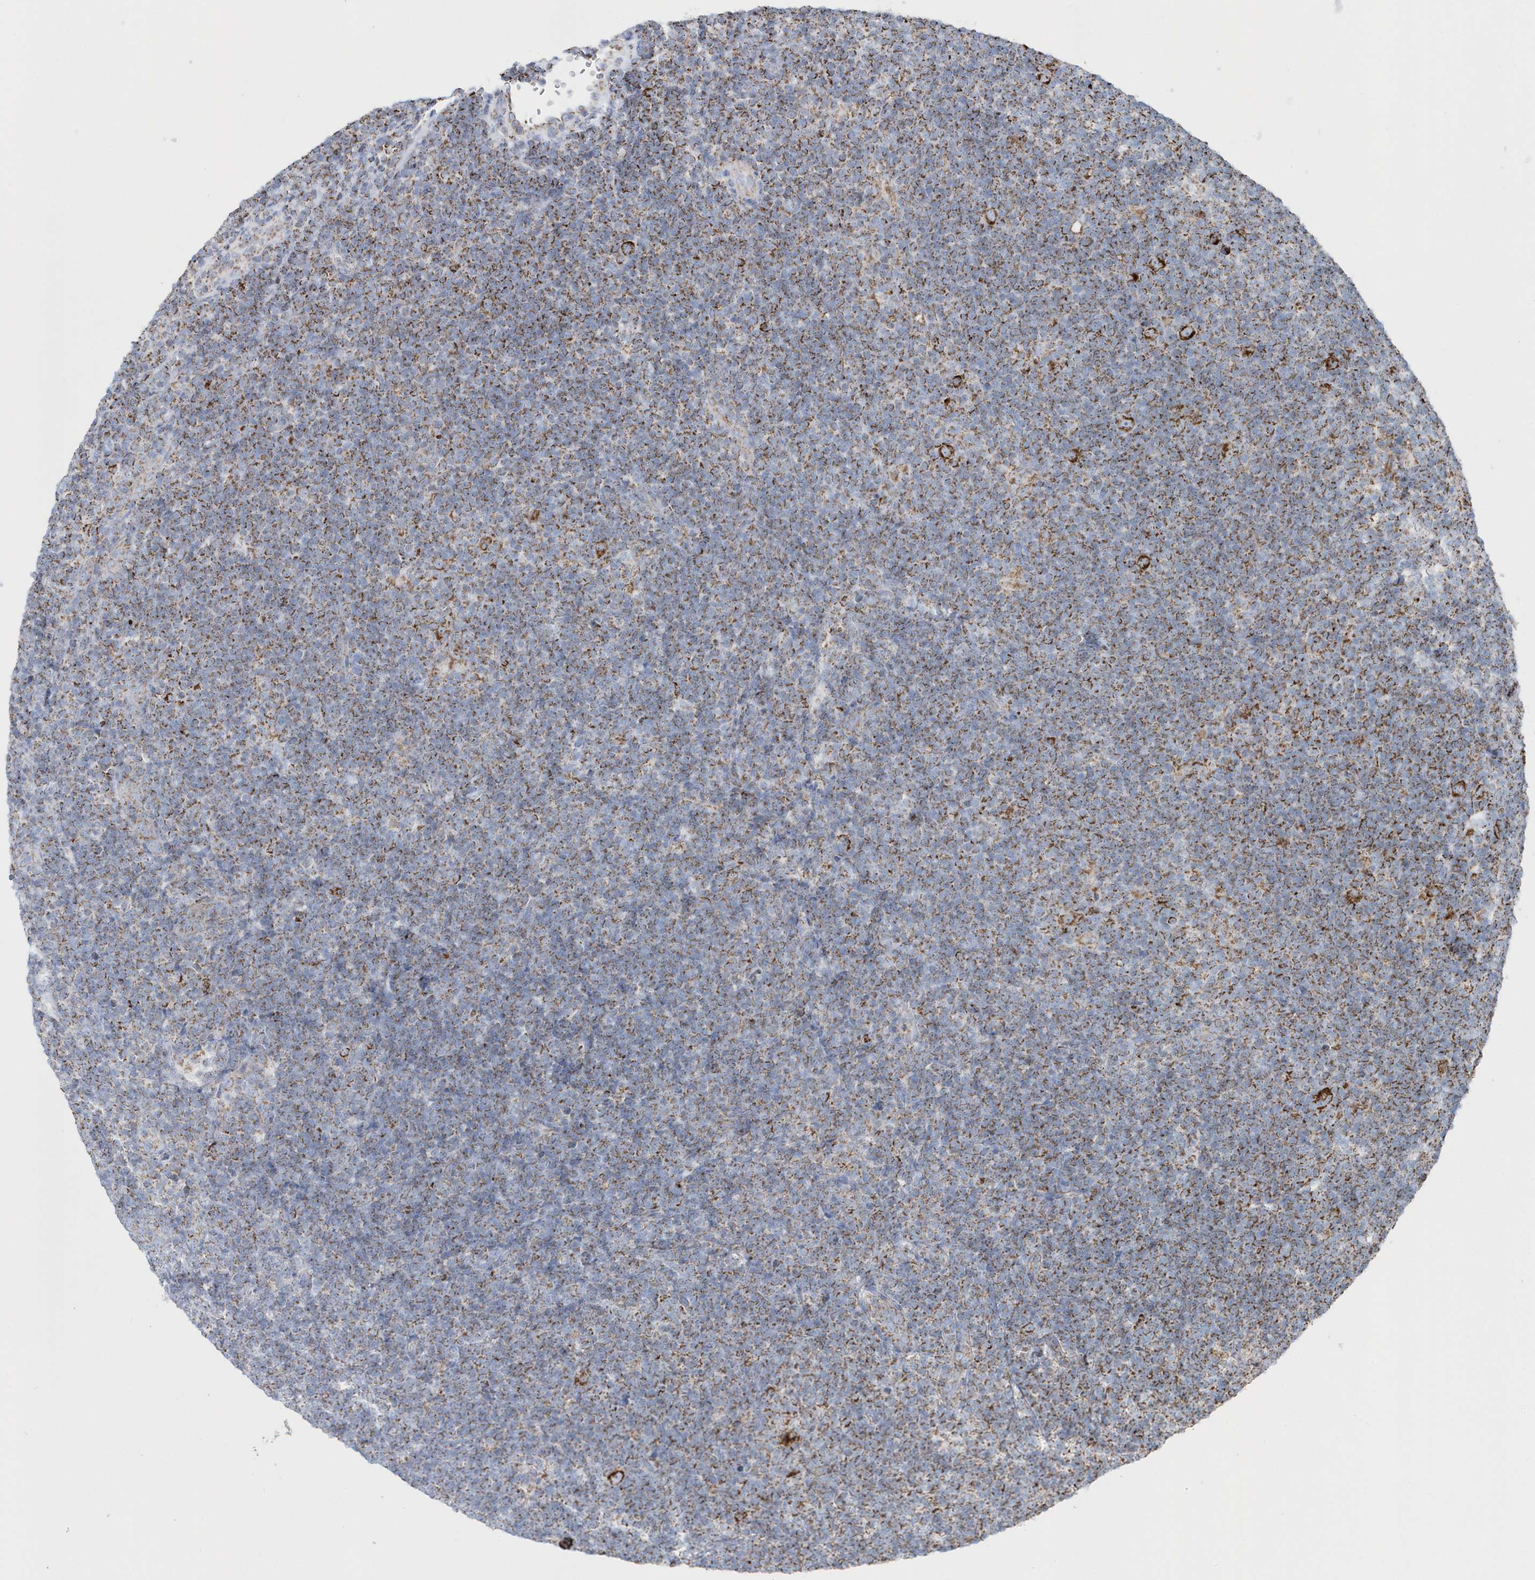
{"staining": {"intensity": "strong", "quantity": ">75%", "location": "cytoplasmic/membranous"}, "tissue": "lymphoma", "cell_type": "Tumor cells", "image_type": "cancer", "snomed": [{"axis": "morphology", "description": "Hodgkin's disease, NOS"}, {"axis": "topography", "description": "Lymph node"}], "caption": "DAB (3,3'-diaminobenzidine) immunohistochemical staining of Hodgkin's disease shows strong cytoplasmic/membranous protein positivity in about >75% of tumor cells. (Brightfield microscopy of DAB IHC at high magnification).", "gene": "TMCO6", "patient": {"sex": "female", "age": 57}}